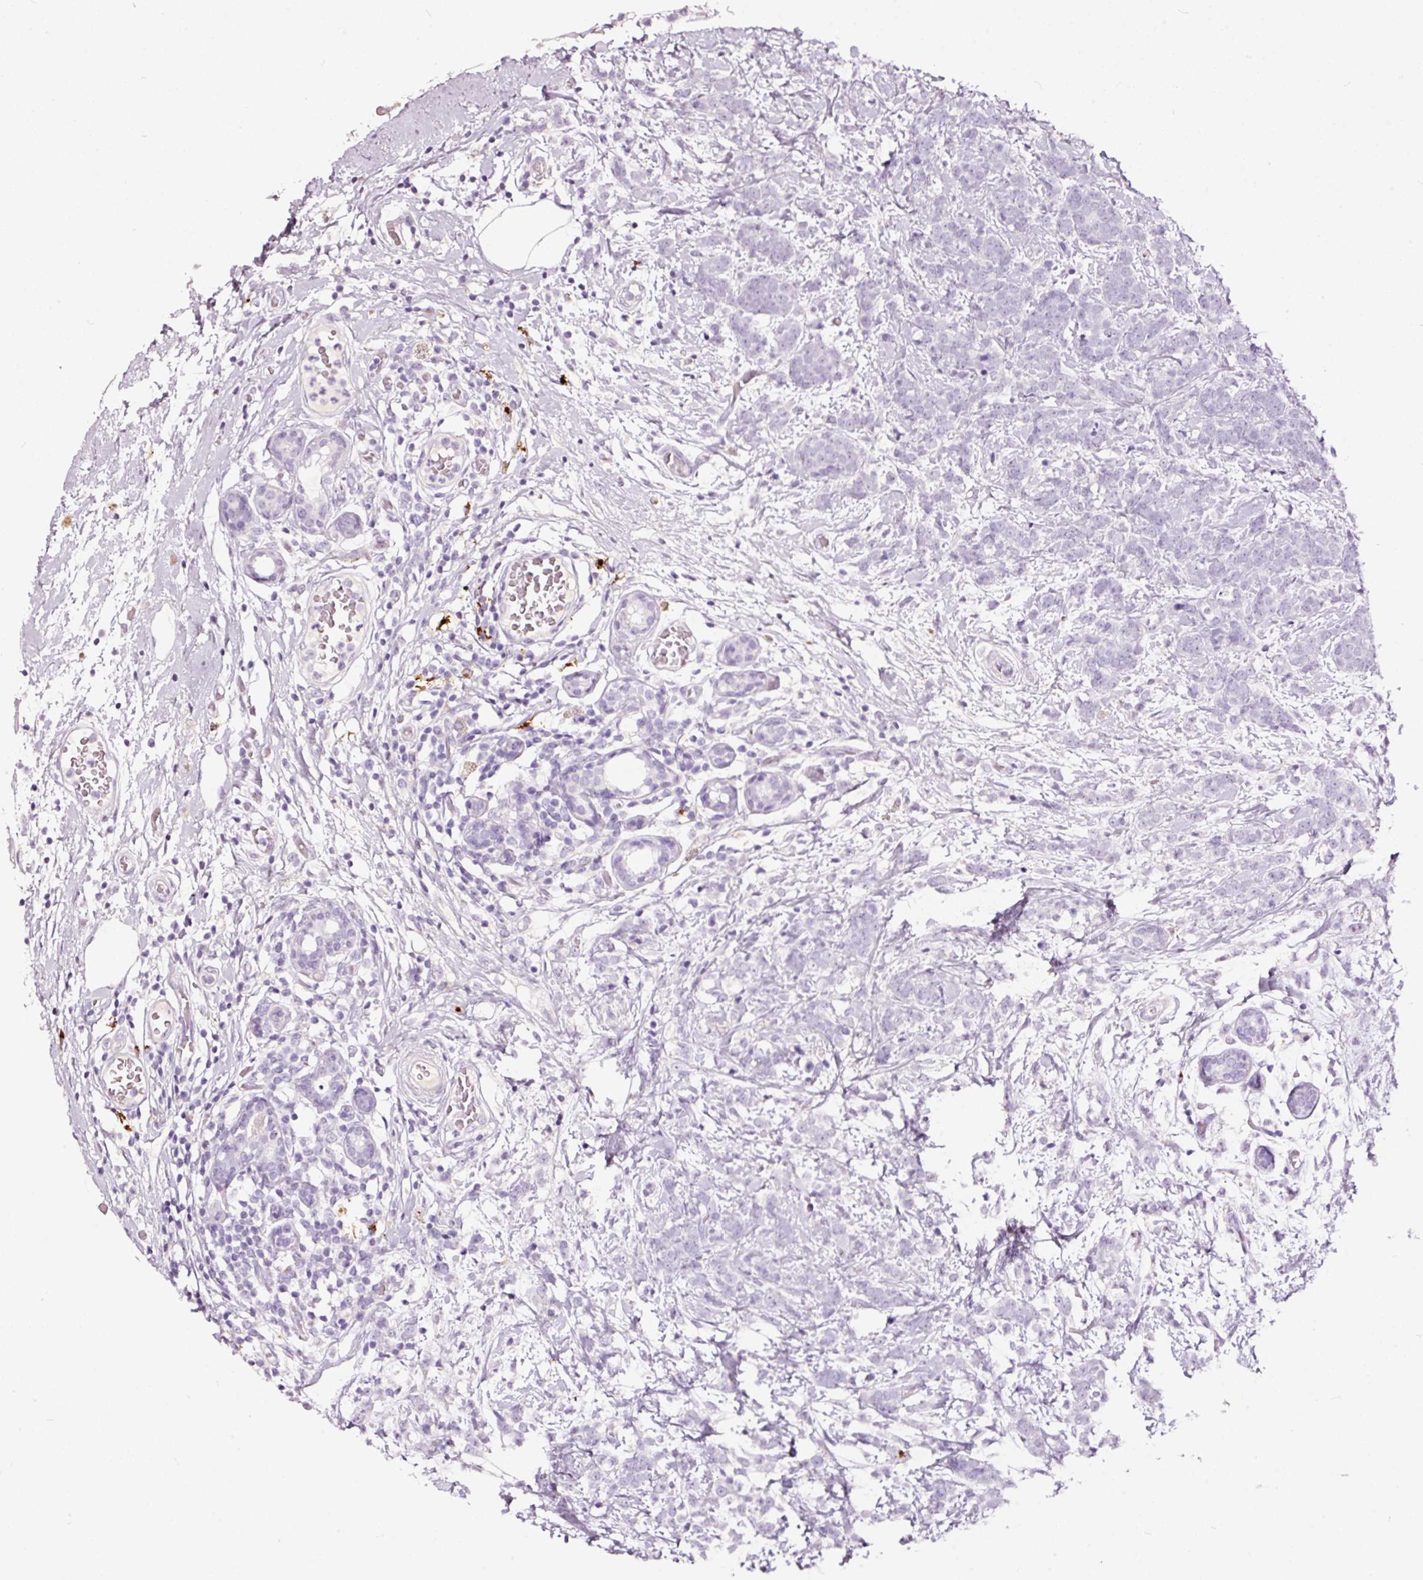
{"staining": {"intensity": "negative", "quantity": "none", "location": "none"}, "tissue": "breast cancer", "cell_type": "Tumor cells", "image_type": "cancer", "snomed": [{"axis": "morphology", "description": "Lobular carcinoma"}, {"axis": "topography", "description": "Breast"}], "caption": "This is an immunohistochemistry histopathology image of human lobular carcinoma (breast). There is no positivity in tumor cells.", "gene": "LAMP3", "patient": {"sex": "female", "age": 58}}